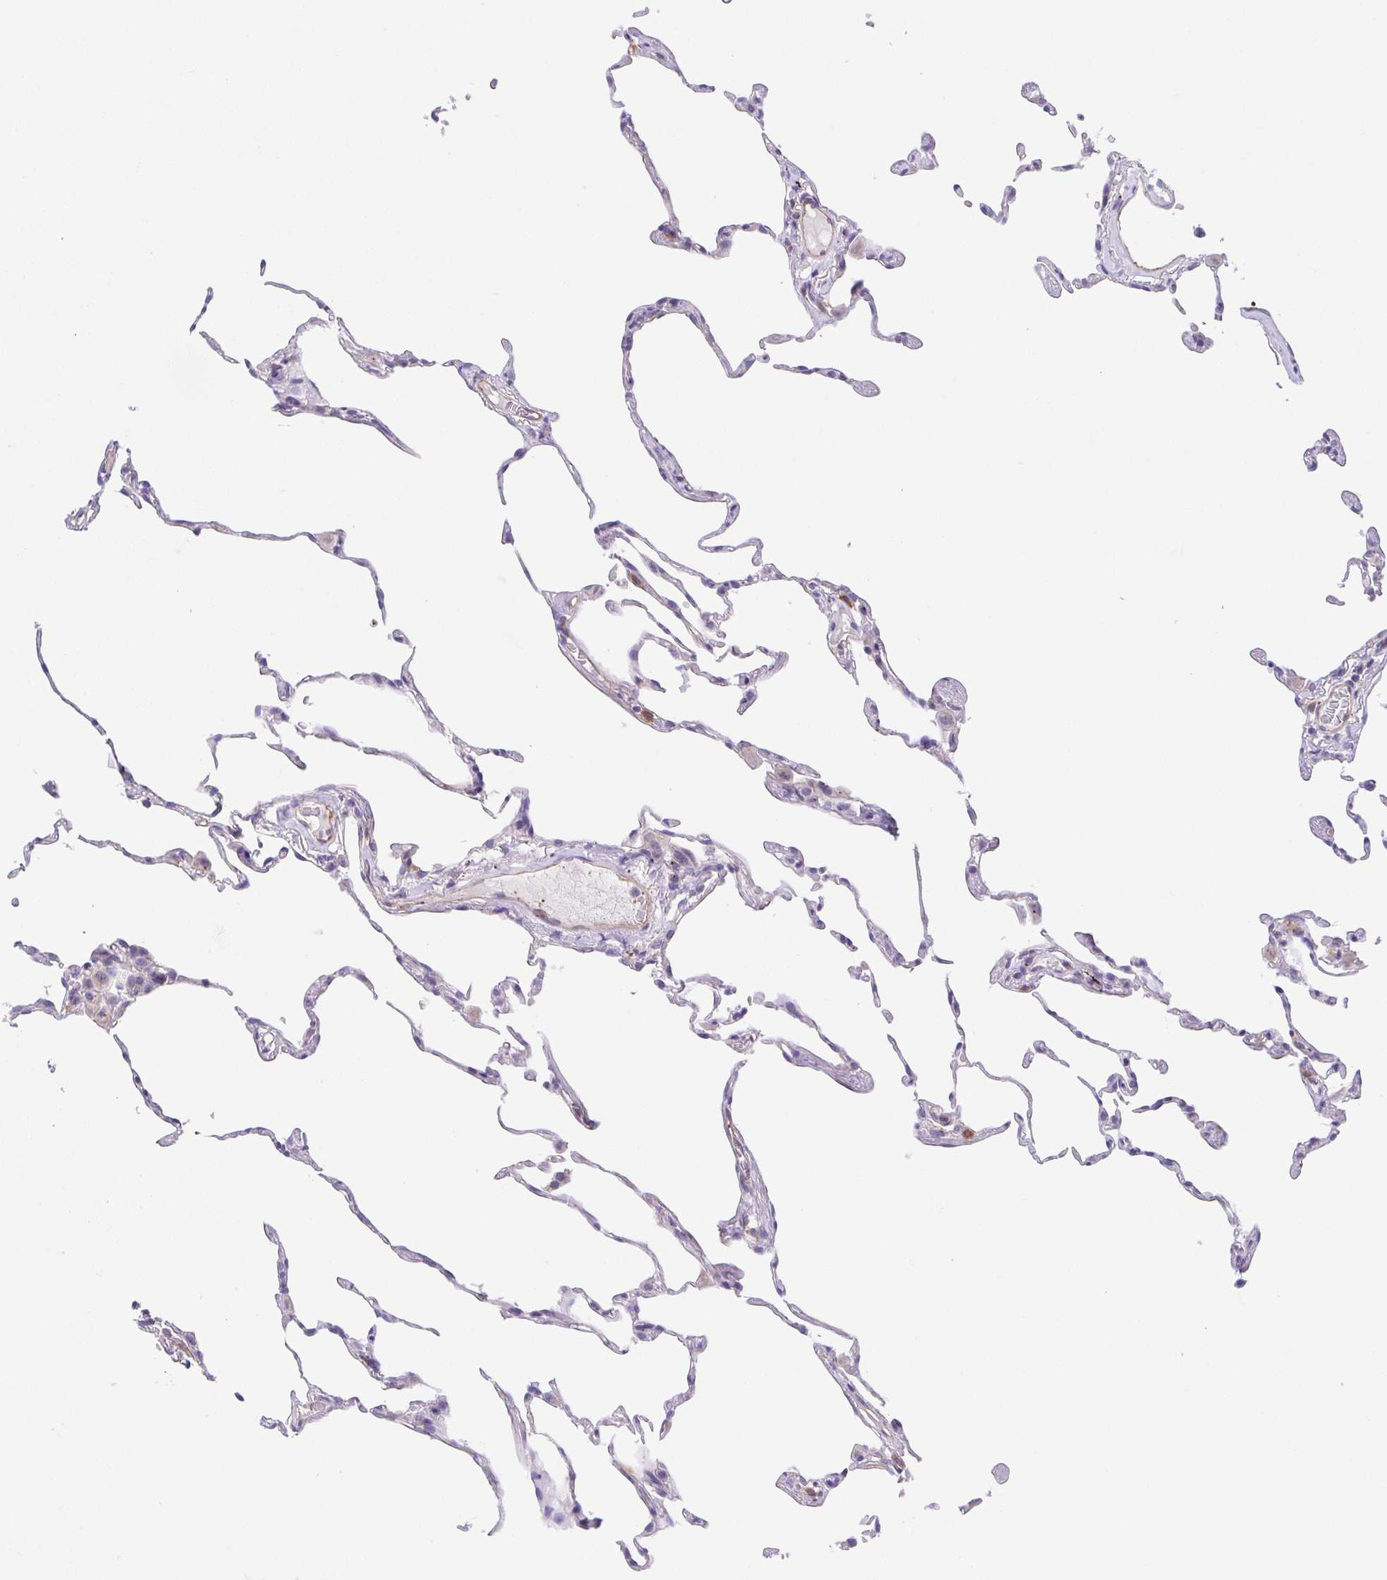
{"staining": {"intensity": "negative", "quantity": "none", "location": "none"}, "tissue": "lung", "cell_type": "Alveolar cells", "image_type": "normal", "snomed": [{"axis": "morphology", "description": "Normal tissue, NOS"}, {"axis": "topography", "description": "Lung"}], "caption": "Alveolar cells show no significant staining in benign lung.", "gene": "SLC13A1", "patient": {"sex": "female", "age": 57}}